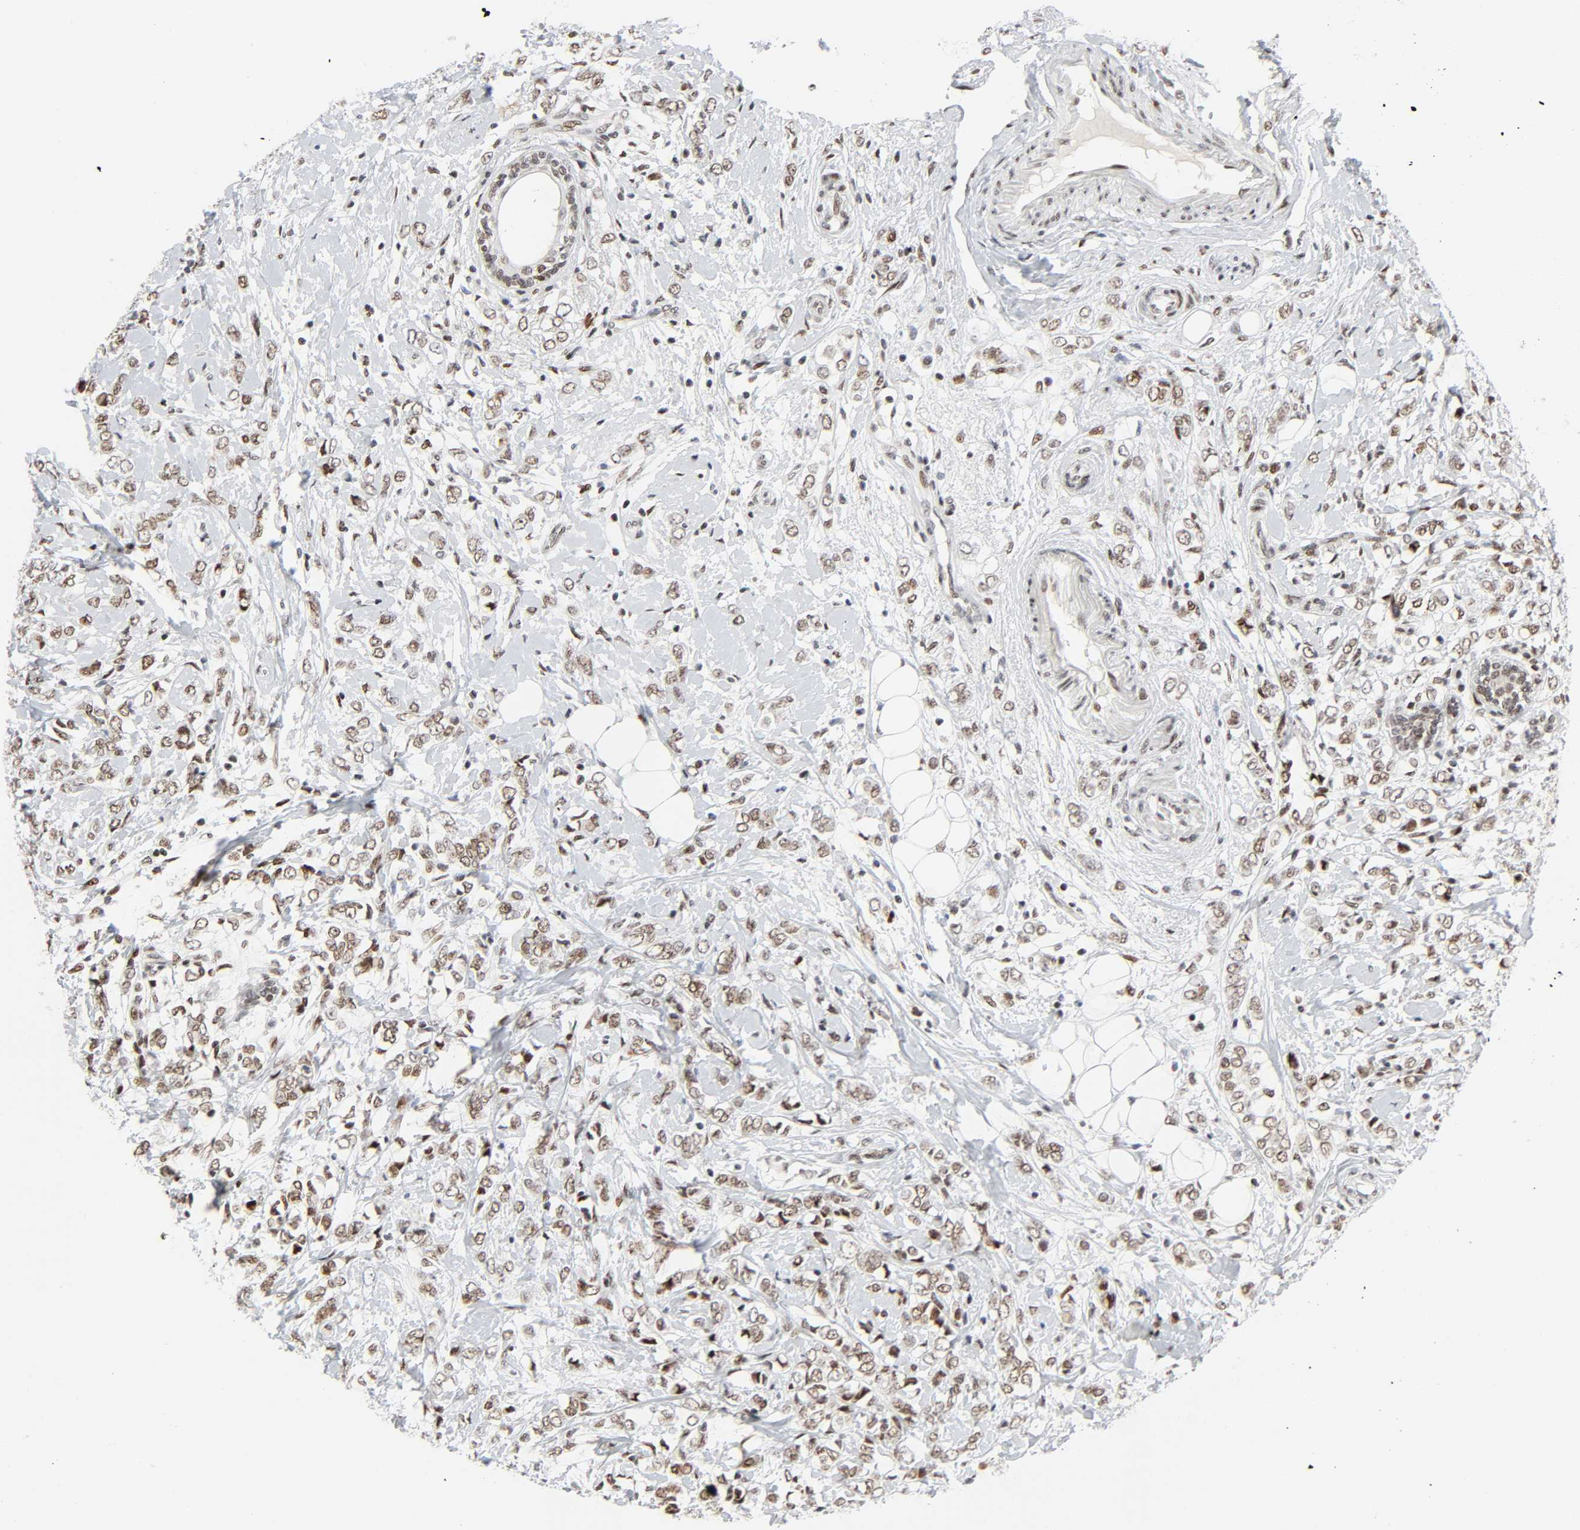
{"staining": {"intensity": "moderate", "quantity": ">75%", "location": "nuclear"}, "tissue": "breast cancer", "cell_type": "Tumor cells", "image_type": "cancer", "snomed": [{"axis": "morphology", "description": "Normal tissue, NOS"}, {"axis": "morphology", "description": "Lobular carcinoma"}, {"axis": "topography", "description": "Breast"}], "caption": "DAB (3,3'-diaminobenzidine) immunohistochemical staining of human breast lobular carcinoma displays moderate nuclear protein staining in about >75% of tumor cells.", "gene": "CREBBP", "patient": {"sex": "female", "age": 47}}